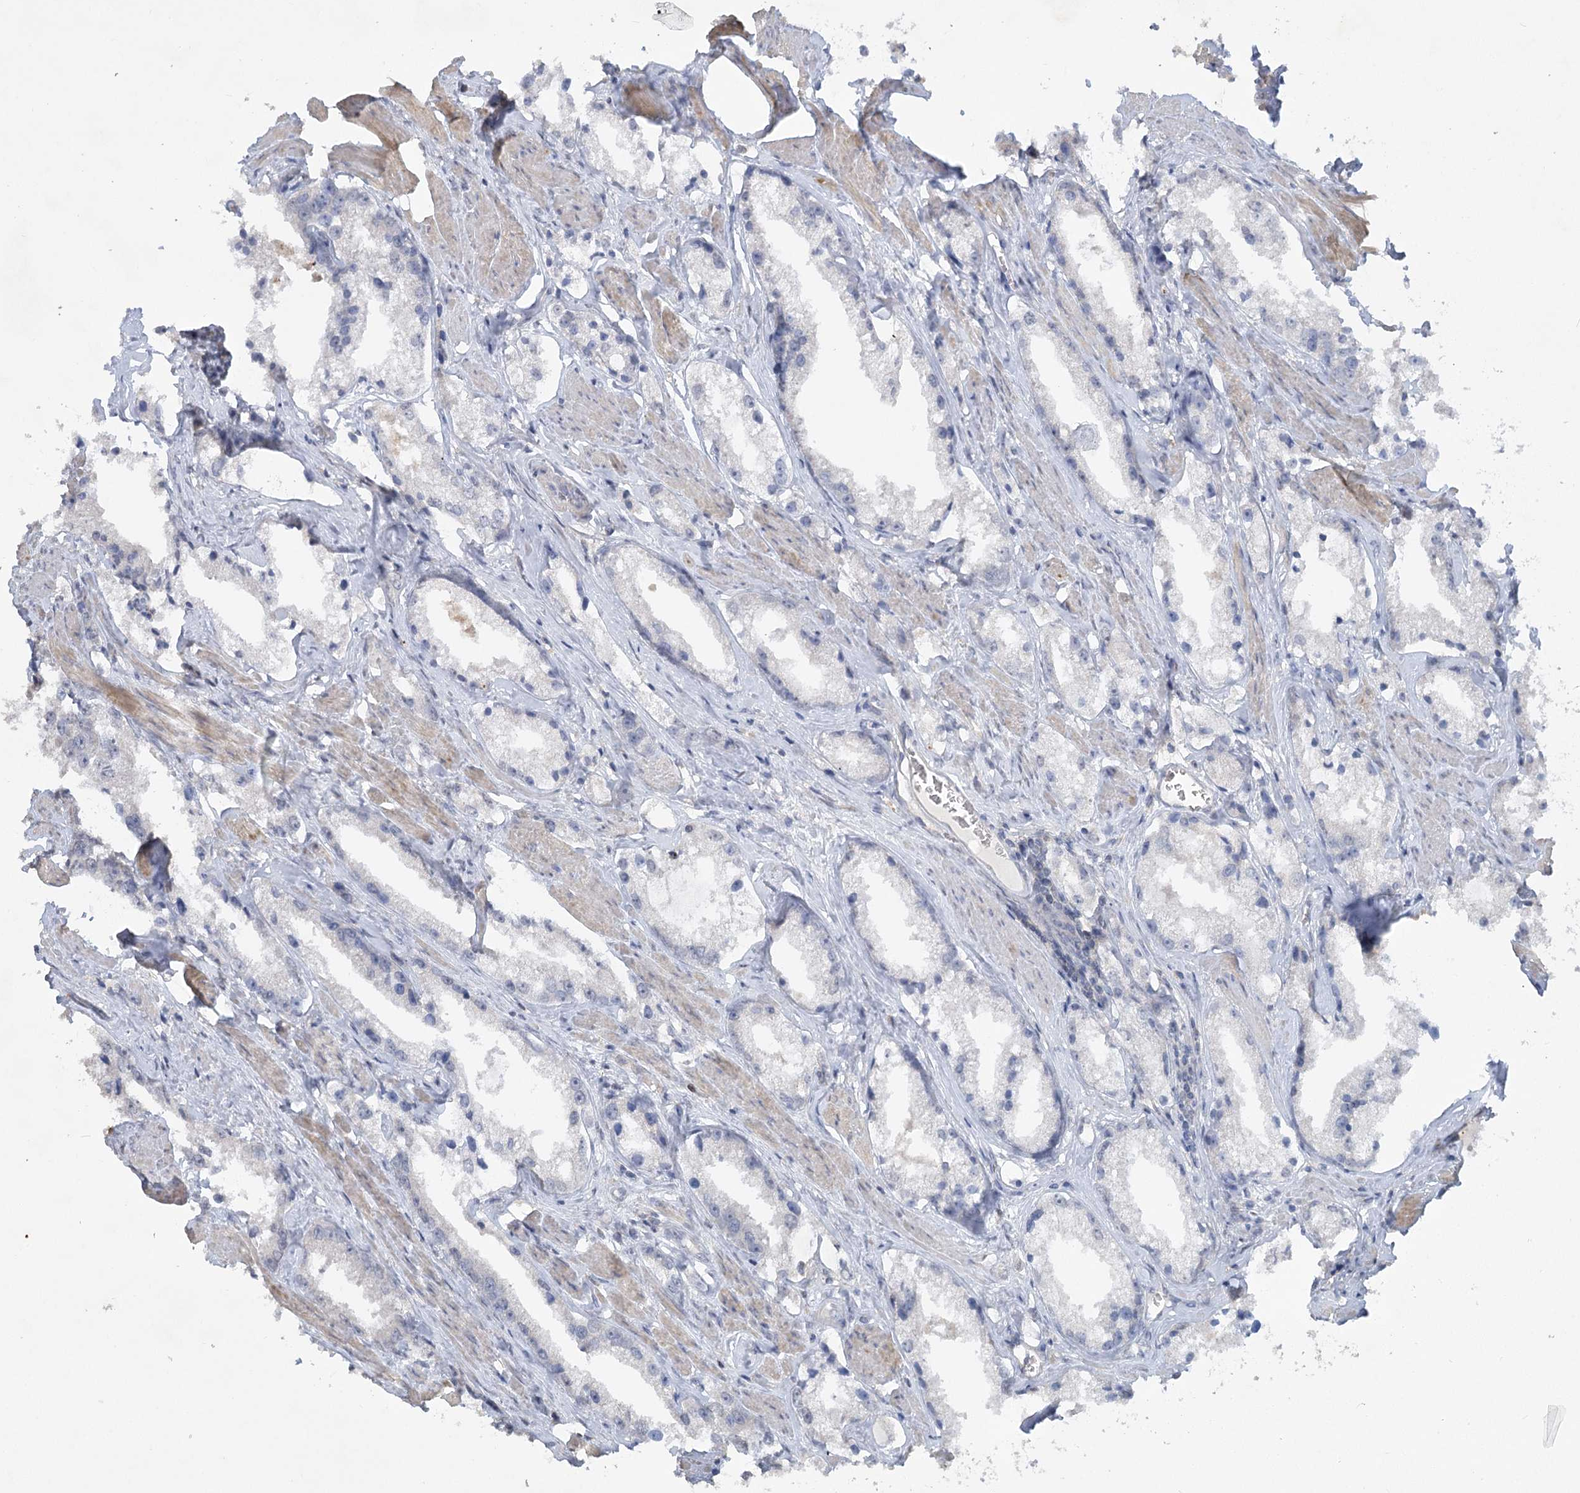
{"staining": {"intensity": "negative", "quantity": "none", "location": "none"}, "tissue": "prostate cancer", "cell_type": "Tumor cells", "image_type": "cancer", "snomed": [{"axis": "morphology", "description": "Adenocarcinoma, High grade"}, {"axis": "topography", "description": "Prostate"}], "caption": "A high-resolution photomicrograph shows IHC staining of prostate cancer, which displays no significant positivity in tumor cells.", "gene": "TRAF3IP1", "patient": {"sex": "male", "age": 66}}